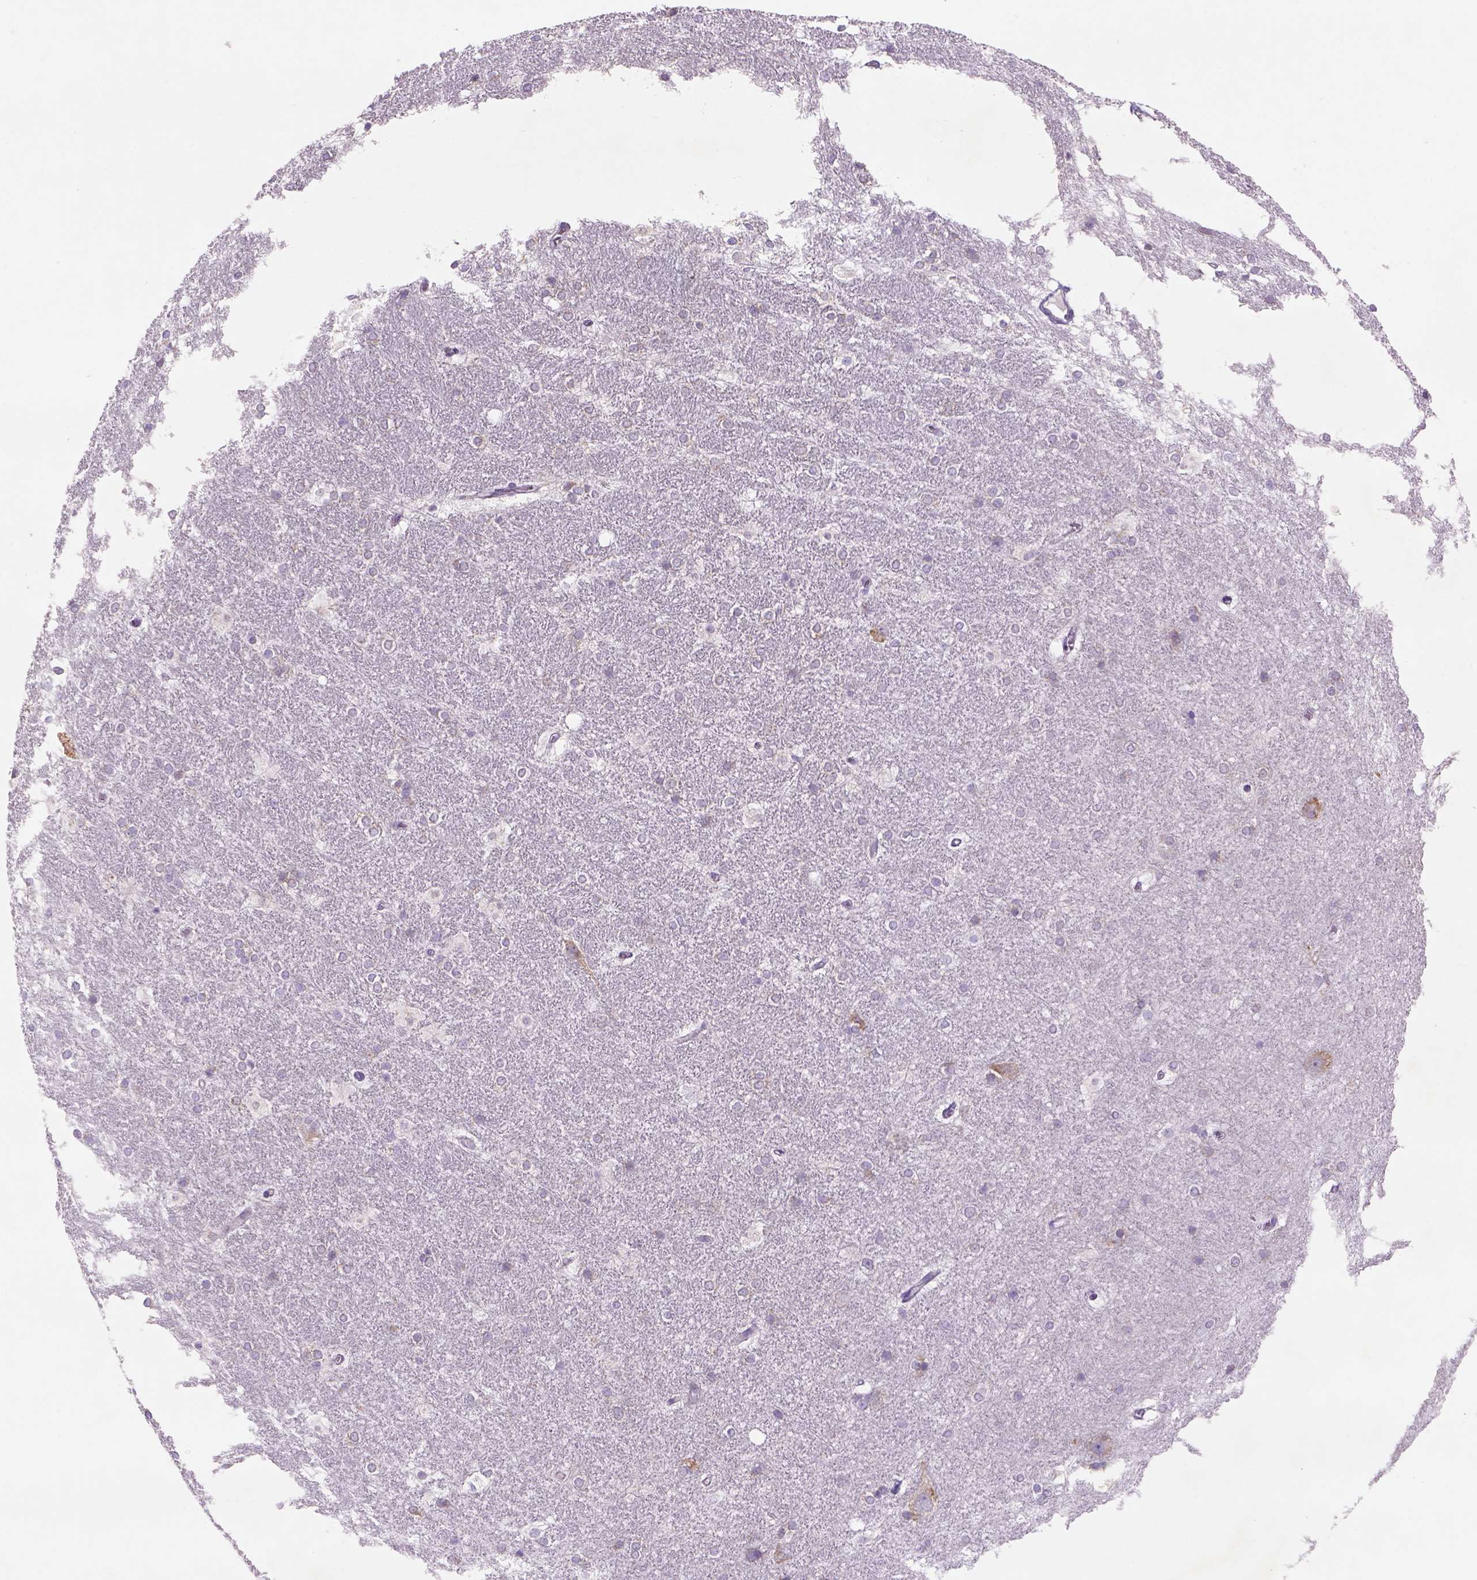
{"staining": {"intensity": "negative", "quantity": "none", "location": "none"}, "tissue": "hippocampus", "cell_type": "Glial cells", "image_type": "normal", "snomed": [{"axis": "morphology", "description": "Normal tissue, NOS"}, {"axis": "topography", "description": "Cerebral cortex"}, {"axis": "topography", "description": "Hippocampus"}], "caption": "IHC photomicrograph of benign hippocampus: human hippocampus stained with DAB displays no significant protein positivity in glial cells.", "gene": "NAALAD2", "patient": {"sex": "female", "age": 19}}